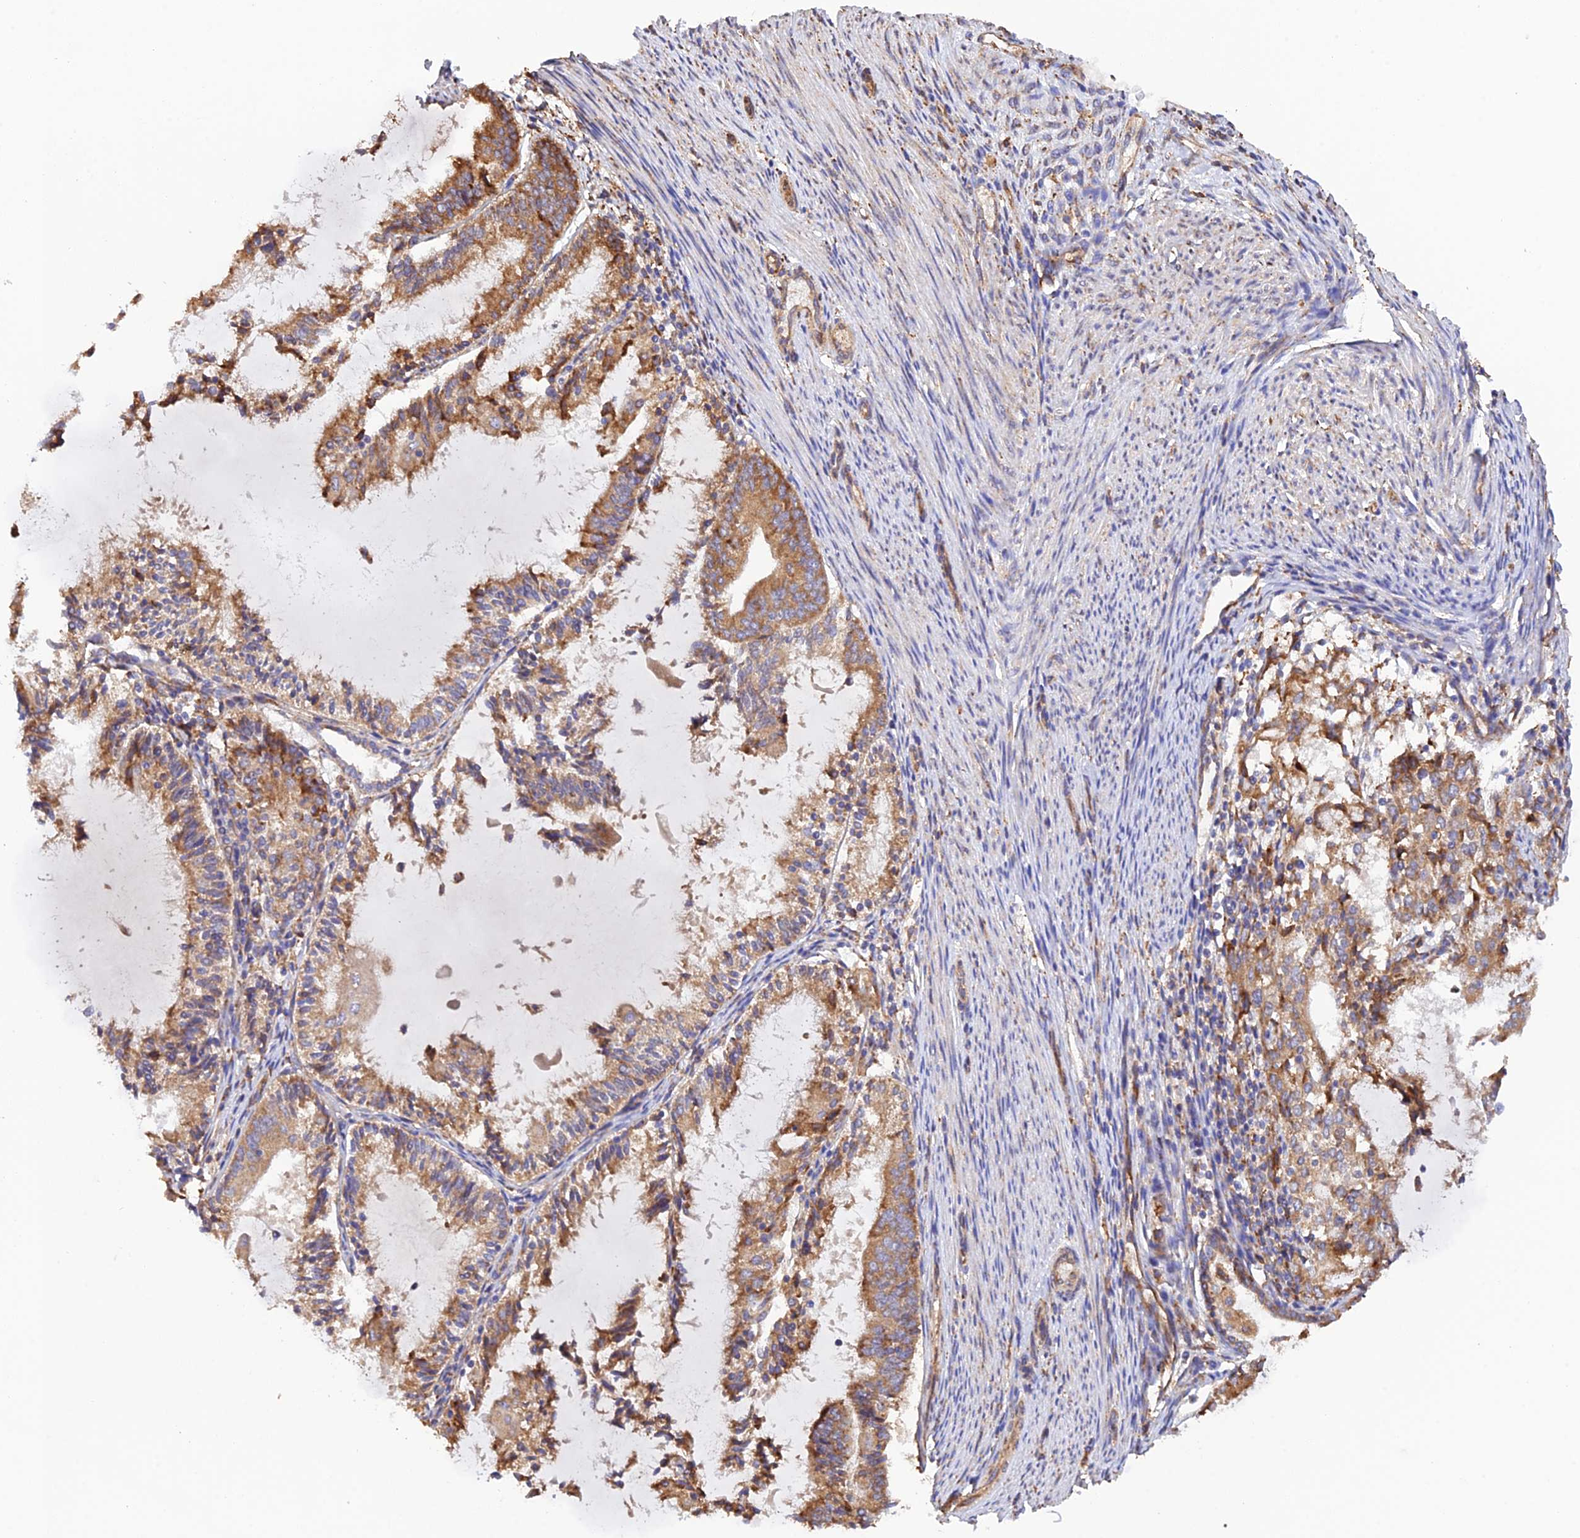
{"staining": {"intensity": "moderate", "quantity": ">75%", "location": "cytoplasmic/membranous"}, "tissue": "endometrial cancer", "cell_type": "Tumor cells", "image_type": "cancer", "snomed": [{"axis": "morphology", "description": "Adenocarcinoma, NOS"}, {"axis": "topography", "description": "Endometrium"}], "caption": "This micrograph reveals adenocarcinoma (endometrial) stained with immunohistochemistry to label a protein in brown. The cytoplasmic/membranous of tumor cells show moderate positivity for the protein. Nuclei are counter-stained blue.", "gene": "RPL5", "patient": {"sex": "female", "age": 81}}